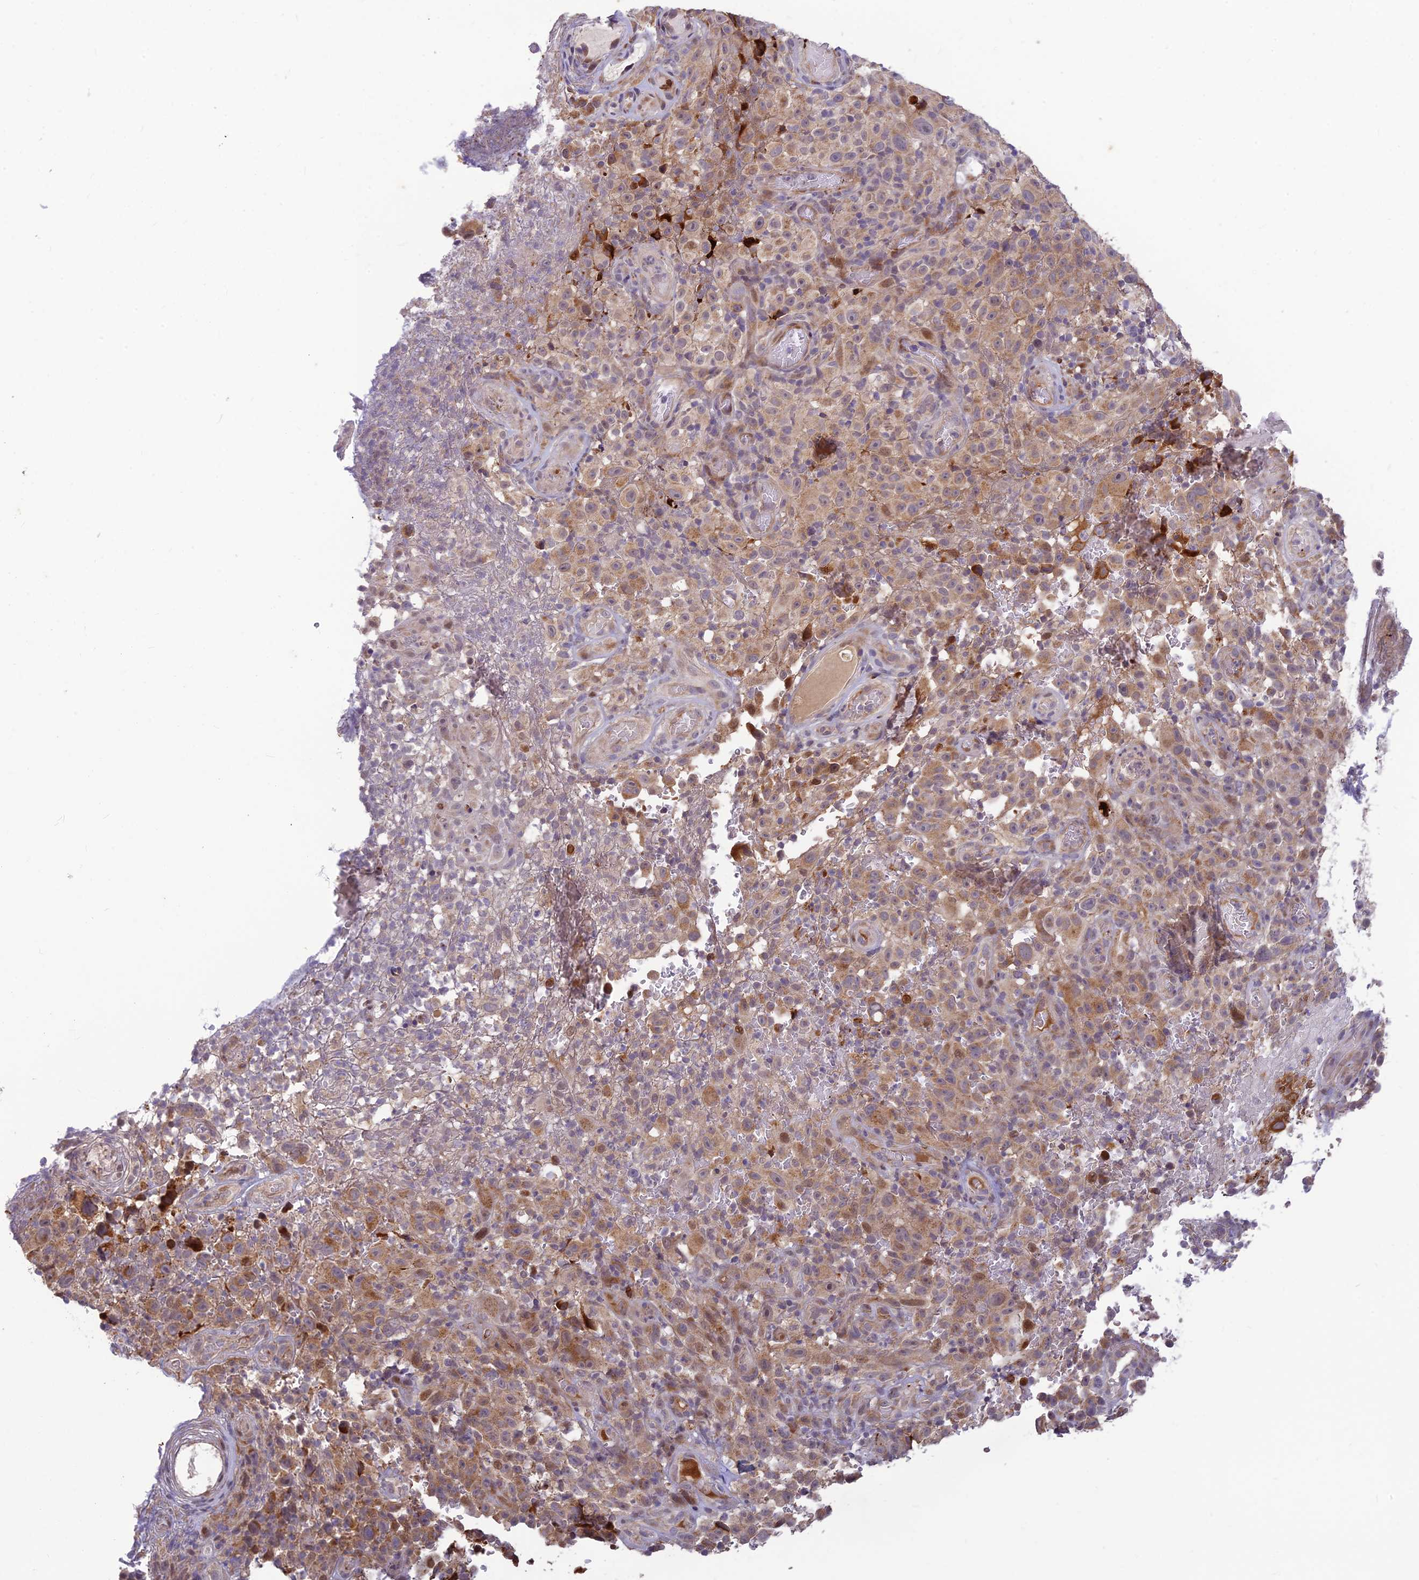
{"staining": {"intensity": "moderate", "quantity": "25%-75%", "location": "cytoplasmic/membranous"}, "tissue": "melanoma", "cell_type": "Tumor cells", "image_type": "cancer", "snomed": [{"axis": "morphology", "description": "Malignant melanoma, NOS"}, {"axis": "topography", "description": "Skin"}], "caption": "DAB (3,3'-diaminobenzidine) immunohistochemical staining of human malignant melanoma displays moderate cytoplasmic/membranous protein expression in approximately 25%-75% of tumor cells.", "gene": "ASPDH", "patient": {"sex": "female", "age": 82}}